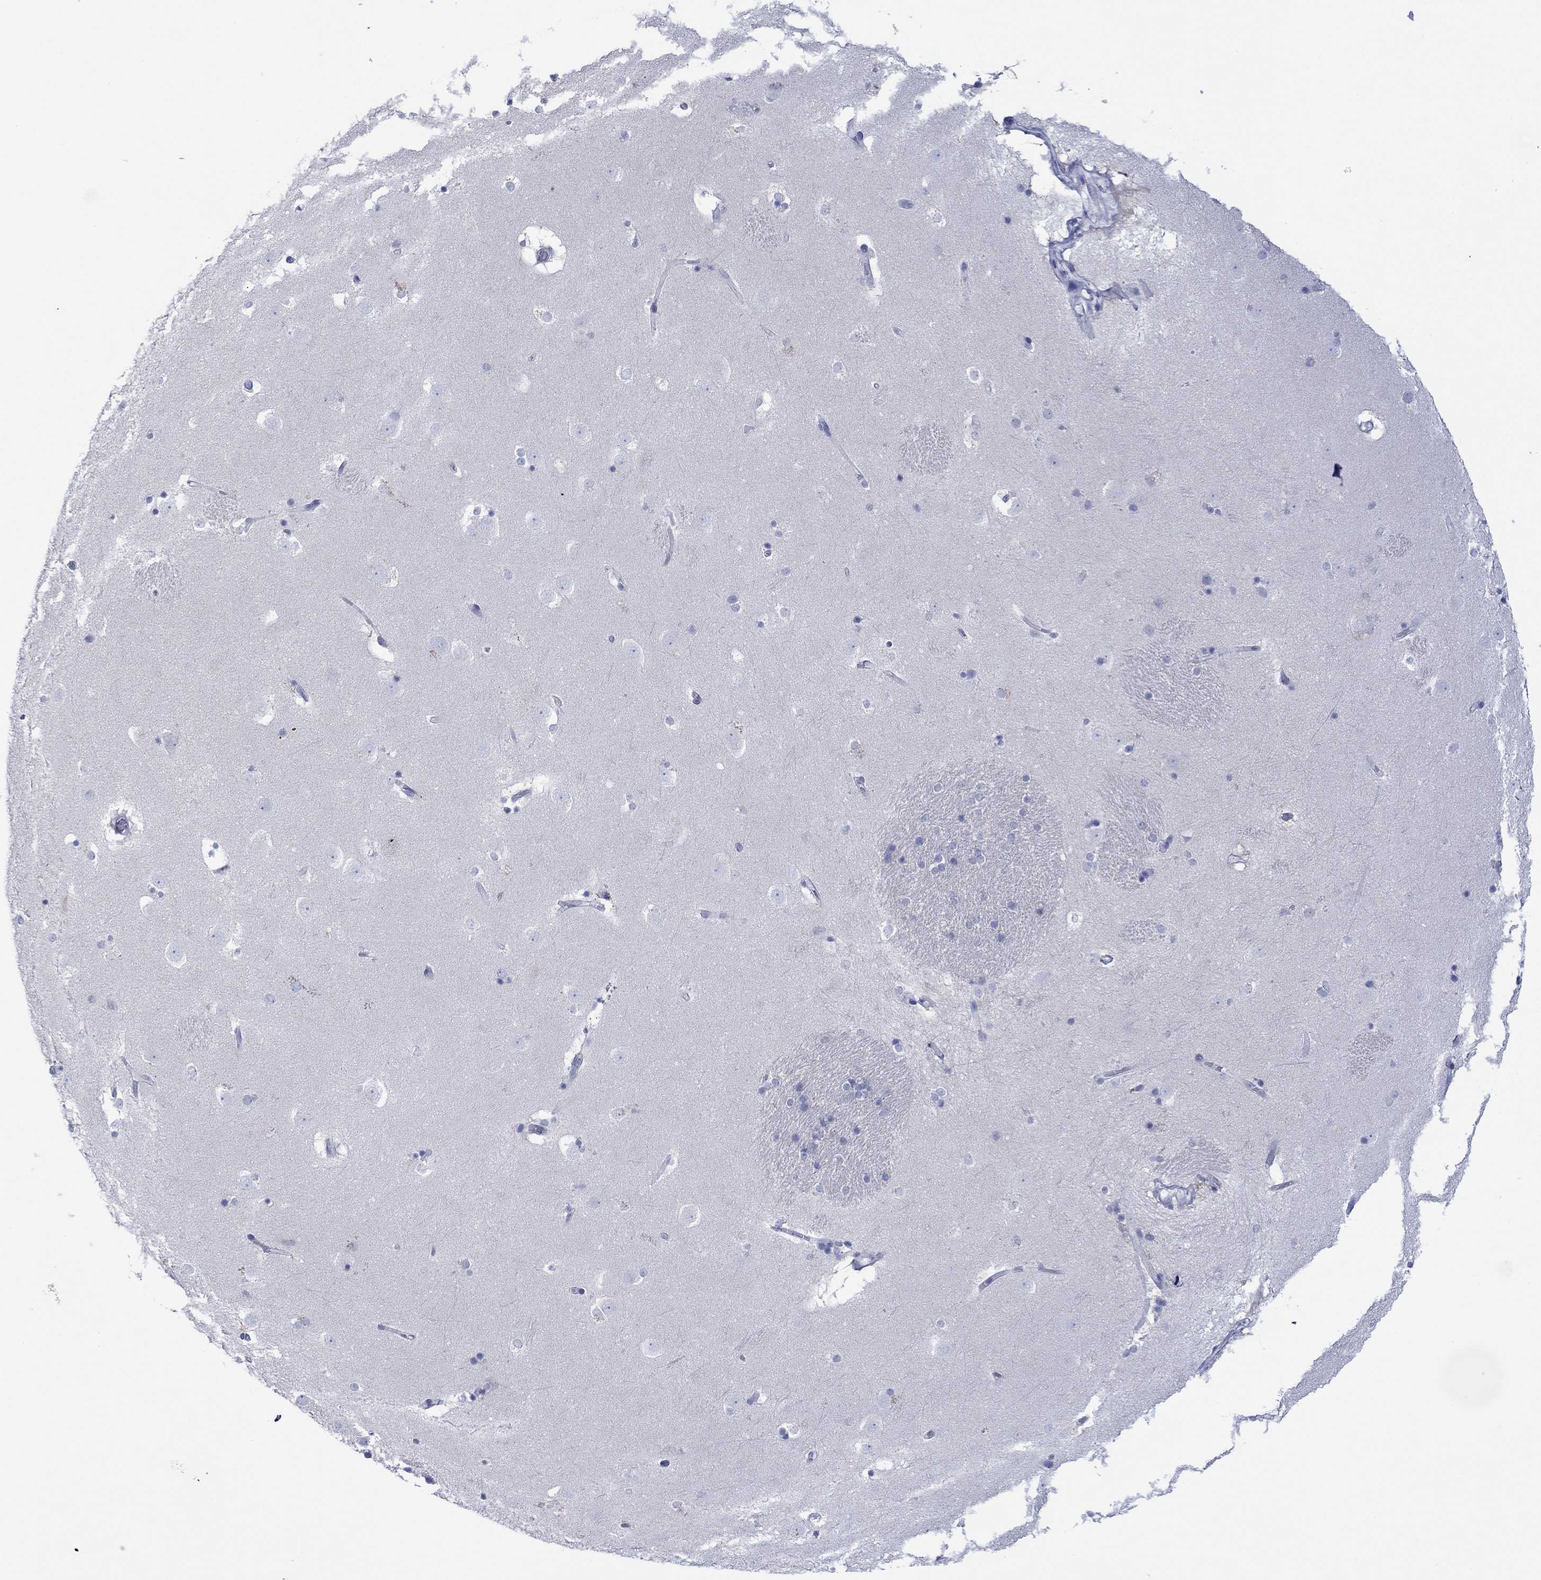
{"staining": {"intensity": "negative", "quantity": "none", "location": "none"}, "tissue": "caudate", "cell_type": "Glial cells", "image_type": "normal", "snomed": [{"axis": "morphology", "description": "Normal tissue, NOS"}, {"axis": "topography", "description": "Lateral ventricle wall"}], "caption": "High power microscopy histopathology image of an immunohistochemistry (IHC) image of normal caudate, revealing no significant expression in glial cells. The staining was performed using DAB to visualize the protein expression in brown, while the nuclei were stained in blue with hematoxylin (Magnification: 20x).", "gene": "MLANA", "patient": {"sex": "male", "age": 51}}